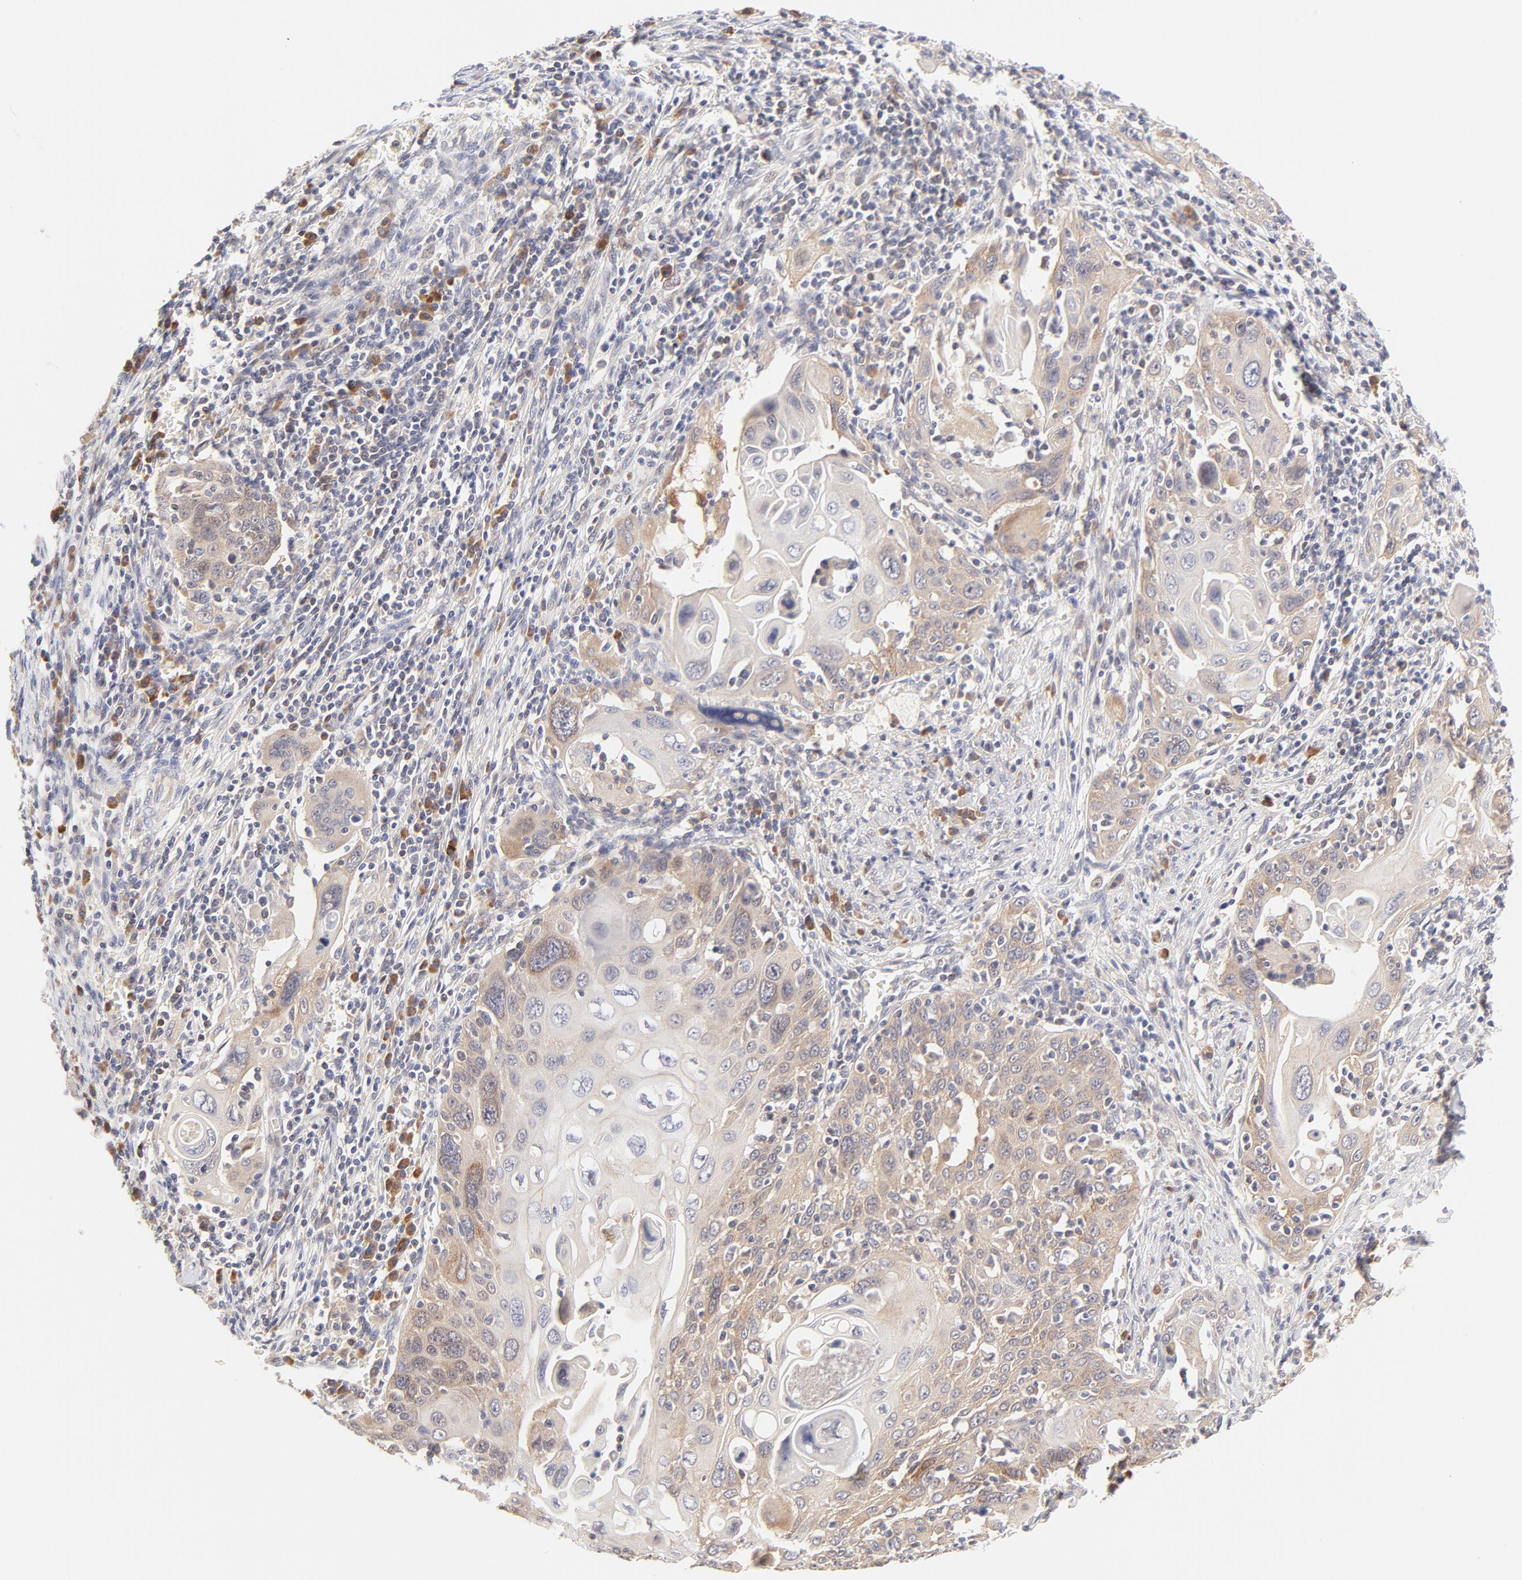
{"staining": {"intensity": "moderate", "quantity": ">75%", "location": "cytoplasmic/membranous"}, "tissue": "cervical cancer", "cell_type": "Tumor cells", "image_type": "cancer", "snomed": [{"axis": "morphology", "description": "Squamous cell carcinoma, NOS"}, {"axis": "topography", "description": "Cervix"}], "caption": "This micrograph demonstrates IHC staining of human cervical cancer (squamous cell carcinoma), with medium moderate cytoplasmic/membranous staining in approximately >75% of tumor cells.", "gene": "RPS6KA1", "patient": {"sex": "female", "age": 54}}